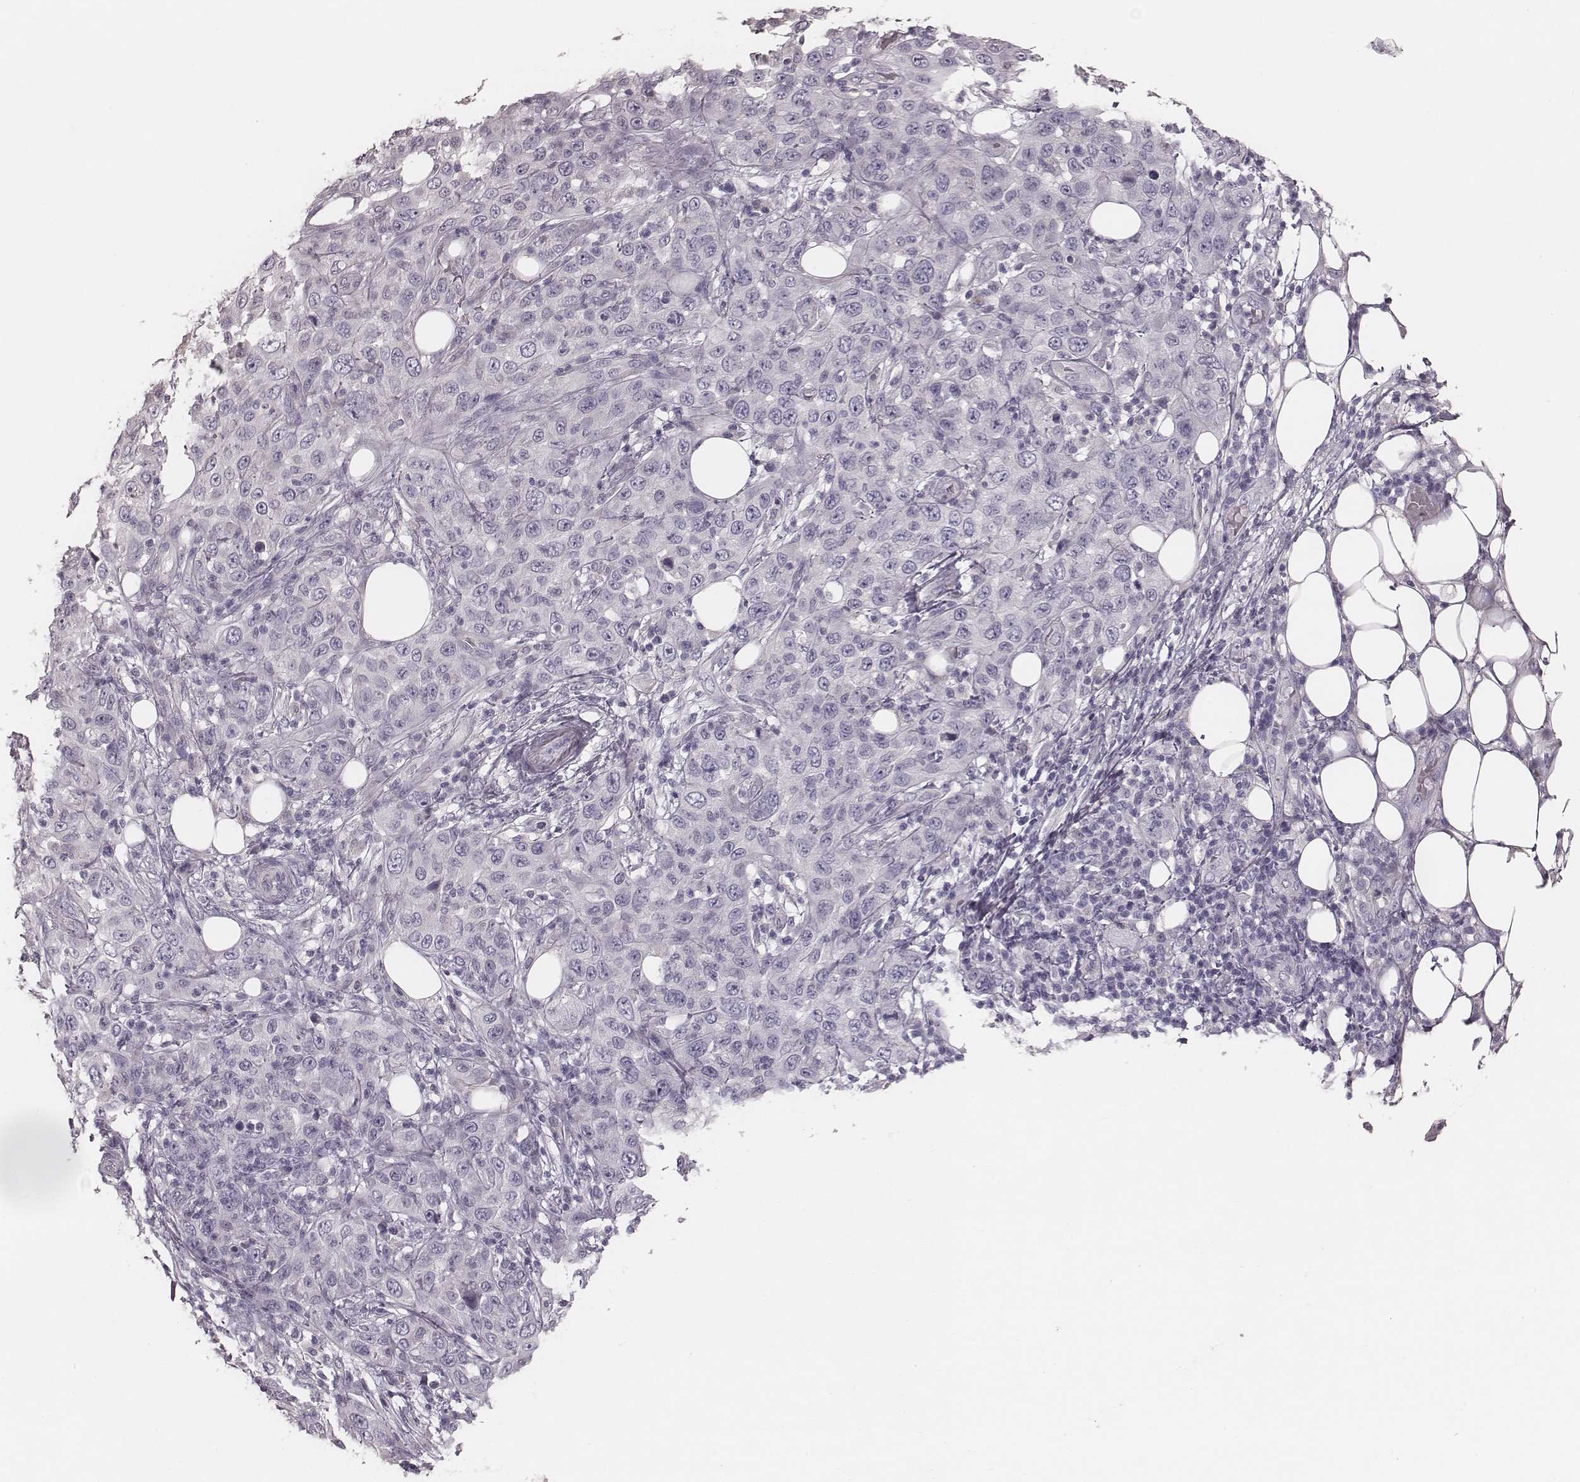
{"staining": {"intensity": "negative", "quantity": "none", "location": "none"}, "tissue": "skin cancer", "cell_type": "Tumor cells", "image_type": "cancer", "snomed": [{"axis": "morphology", "description": "Squamous cell carcinoma, NOS"}, {"axis": "topography", "description": "Skin"}], "caption": "An immunohistochemistry (IHC) histopathology image of skin squamous cell carcinoma is shown. There is no staining in tumor cells of skin squamous cell carcinoma. (Stains: DAB immunohistochemistry with hematoxylin counter stain, Microscopy: brightfield microscopy at high magnification).", "gene": "ZP4", "patient": {"sex": "female", "age": 88}}